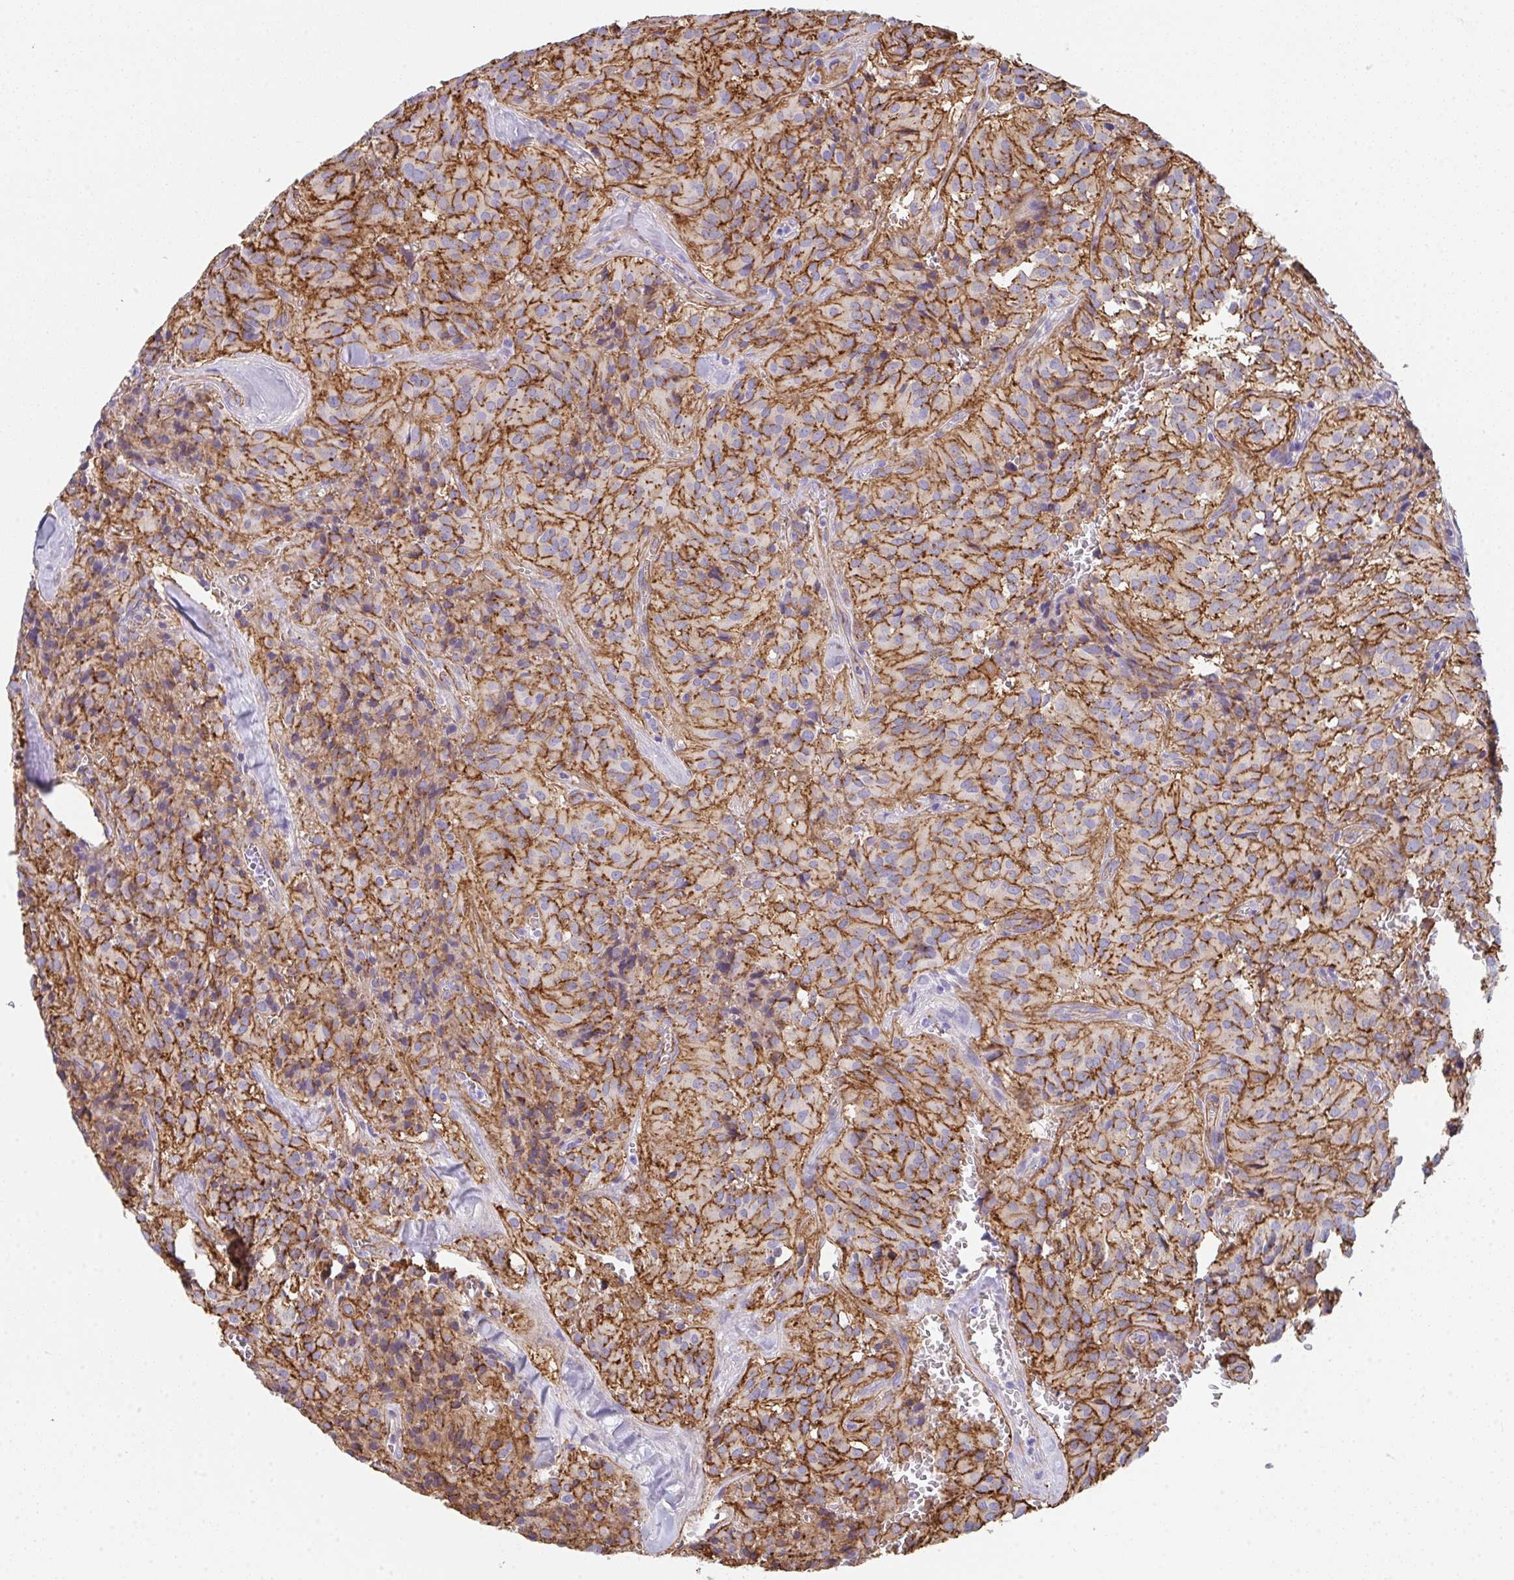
{"staining": {"intensity": "strong", "quantity": ">75%", "location": "cytoplasmic/membranous"}, "tissue": "glioma", "cell_type": "Tumor cells", "image_type": "cancer", "snomed": [{"axis": "morphology", "description": "Glioma, malignant, Low grade"}, {"axis": "topography", "description": "Brain"}], "caption": "The histopathology image reveals a brown stain indicating the presence of a protein in the cytoplasmic/membranous of tumor cells in low-grade glioma (malignant). The staining was performed using DAB, with brown indicating positive protein expression. Nuclei are stained blue with hematoxylin.", "gene": "DBN1", "patient": {"sex": "male", "age": 42}}